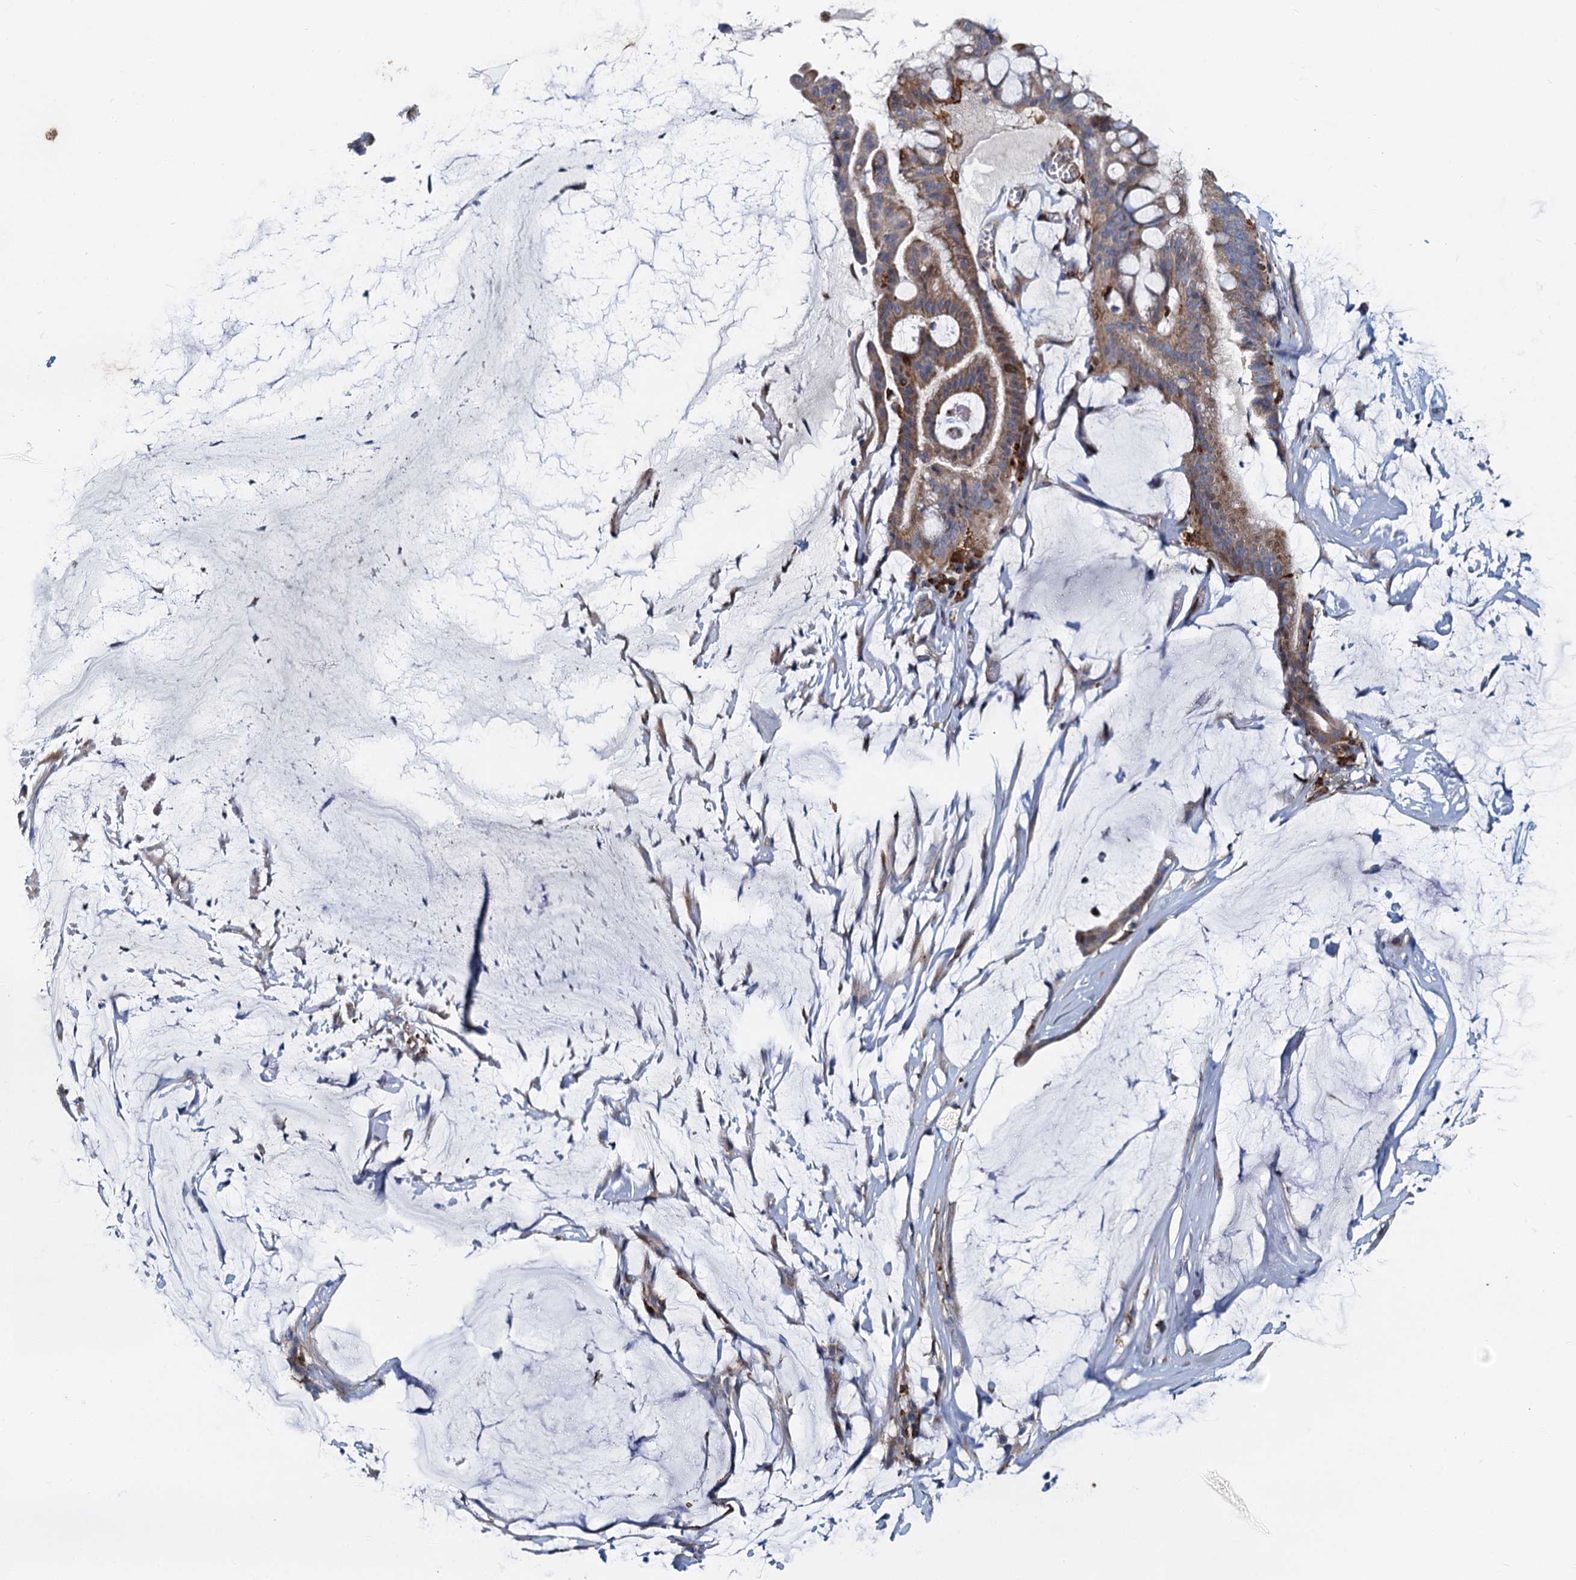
{"staining": {"intensity": "moderate", "quantity": ">75%", "location": "cytoplasmic/membranous"}, "tissue": "ovarian cancer", "cell_type": "Tumor cells", "image_type": "cancer", "snomed": [{"axis": "morphology", "description": "Cystadenocarcinoma, mucinous, NOS"}, {"axis": "topography", "description": "Ovary"}], "caption": "Immunohistochemical staining of human mucinous cystadenocarcinoma (ovarian) displays moderate cytoplasmic/membranous protein staining in about >75% of tumor cells.", "gene": "DCUN1D2", "patient": {"sex": "female", "age": 73}}